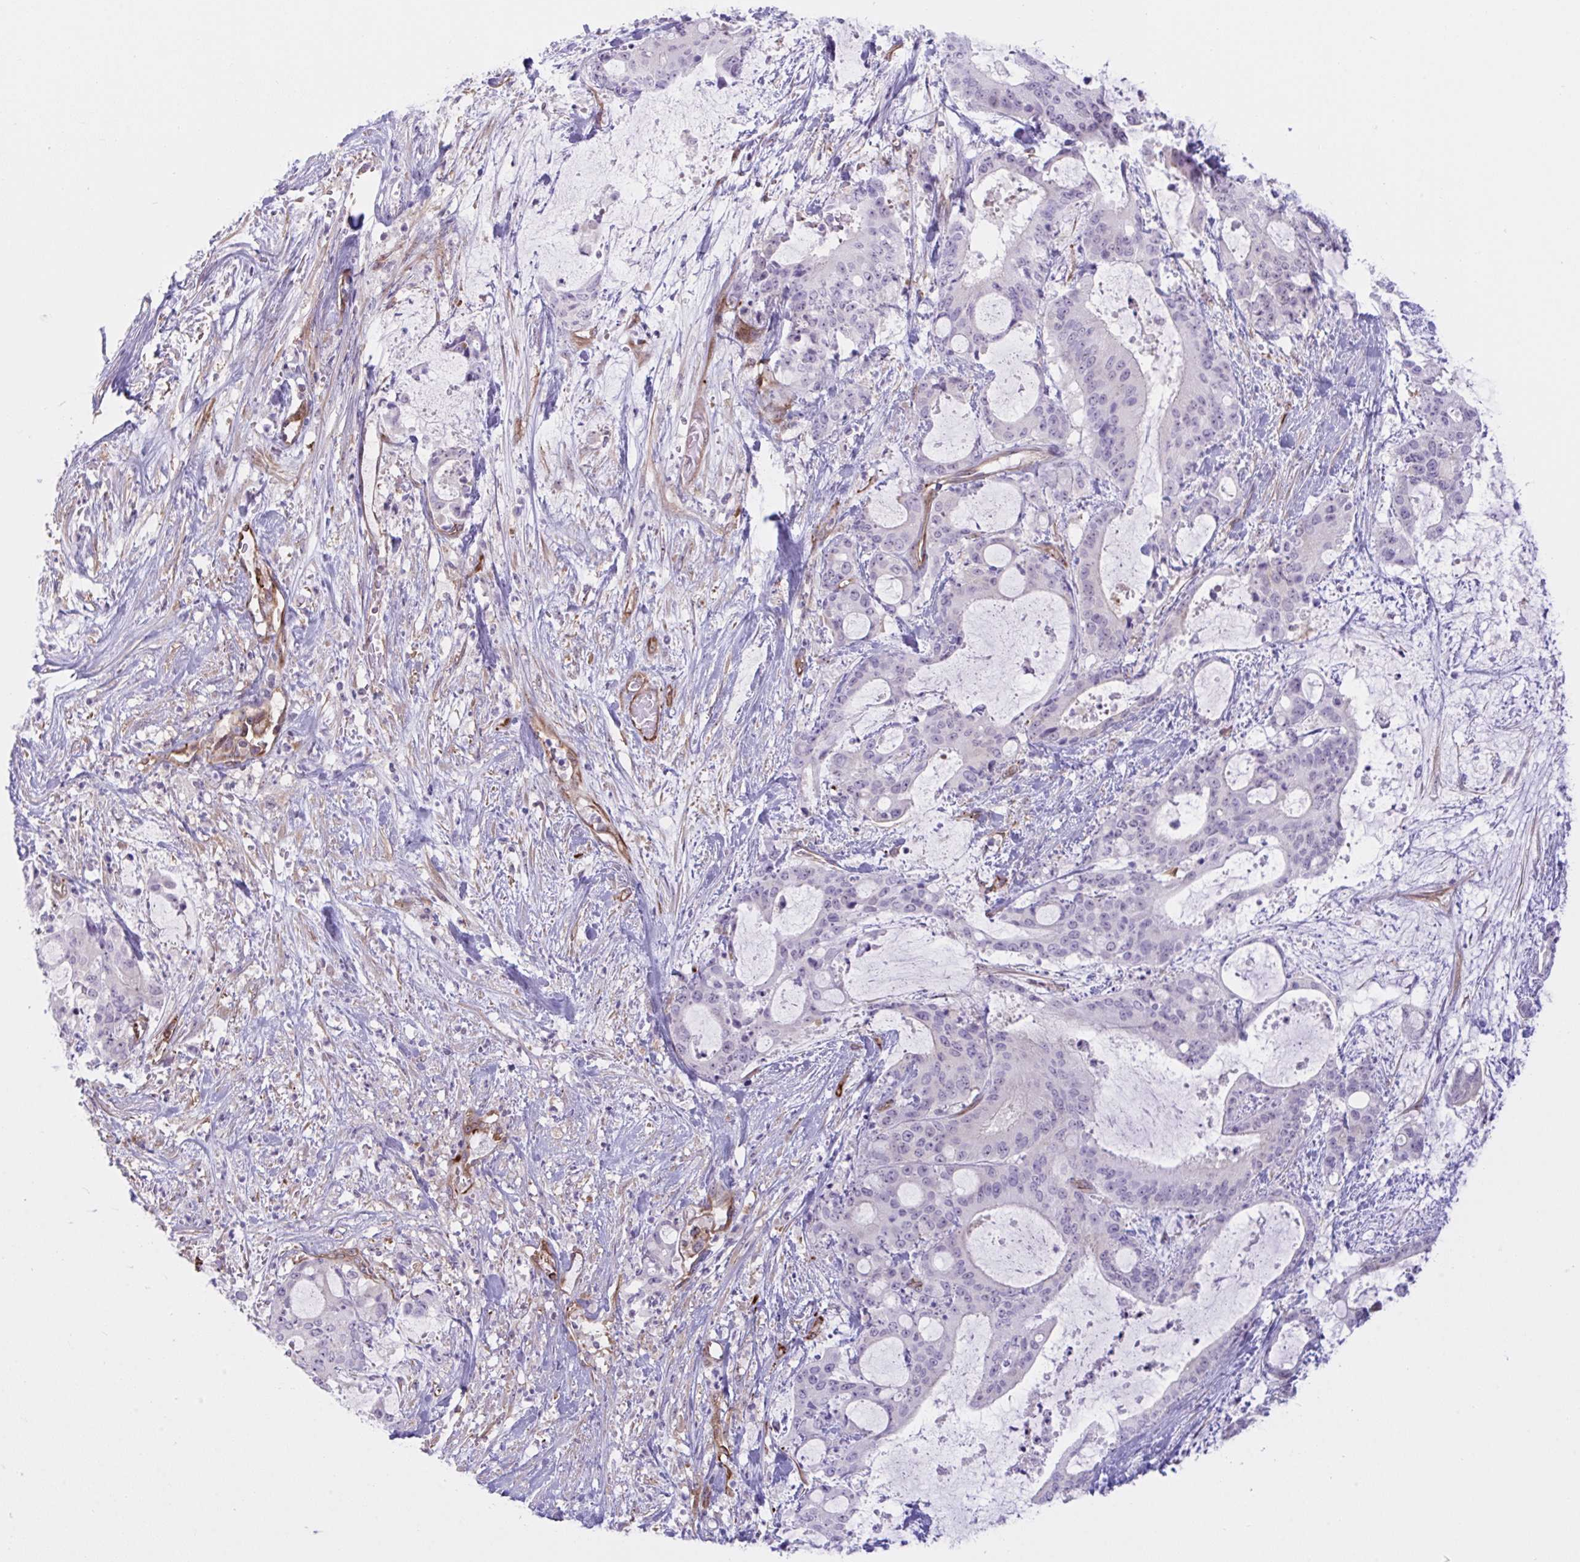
{"staining": {"intensity": "negative", "quantity": "none", "location": "none"}, "tissue": "liver cancer", "cell_type": "Tumor cells", "image_type": "cancer", "snomed": [{"axis": "morphology", "description": "Normal tissue, NOS"}, {"axis": "morphology", "description": "Cholangiocarcinoma"}, {"axis": "topography", "description": "Liver"}, {"axis": "topography", "description": "Peripheral nerve tissue"}], "caption": "The immunohistochemistry histopathology image has no significant staining in tumor cells of liver cholangiocarcinoma tissue.", "gene": "PRRT4", "patient": {"sex": "female", "age": 73}}